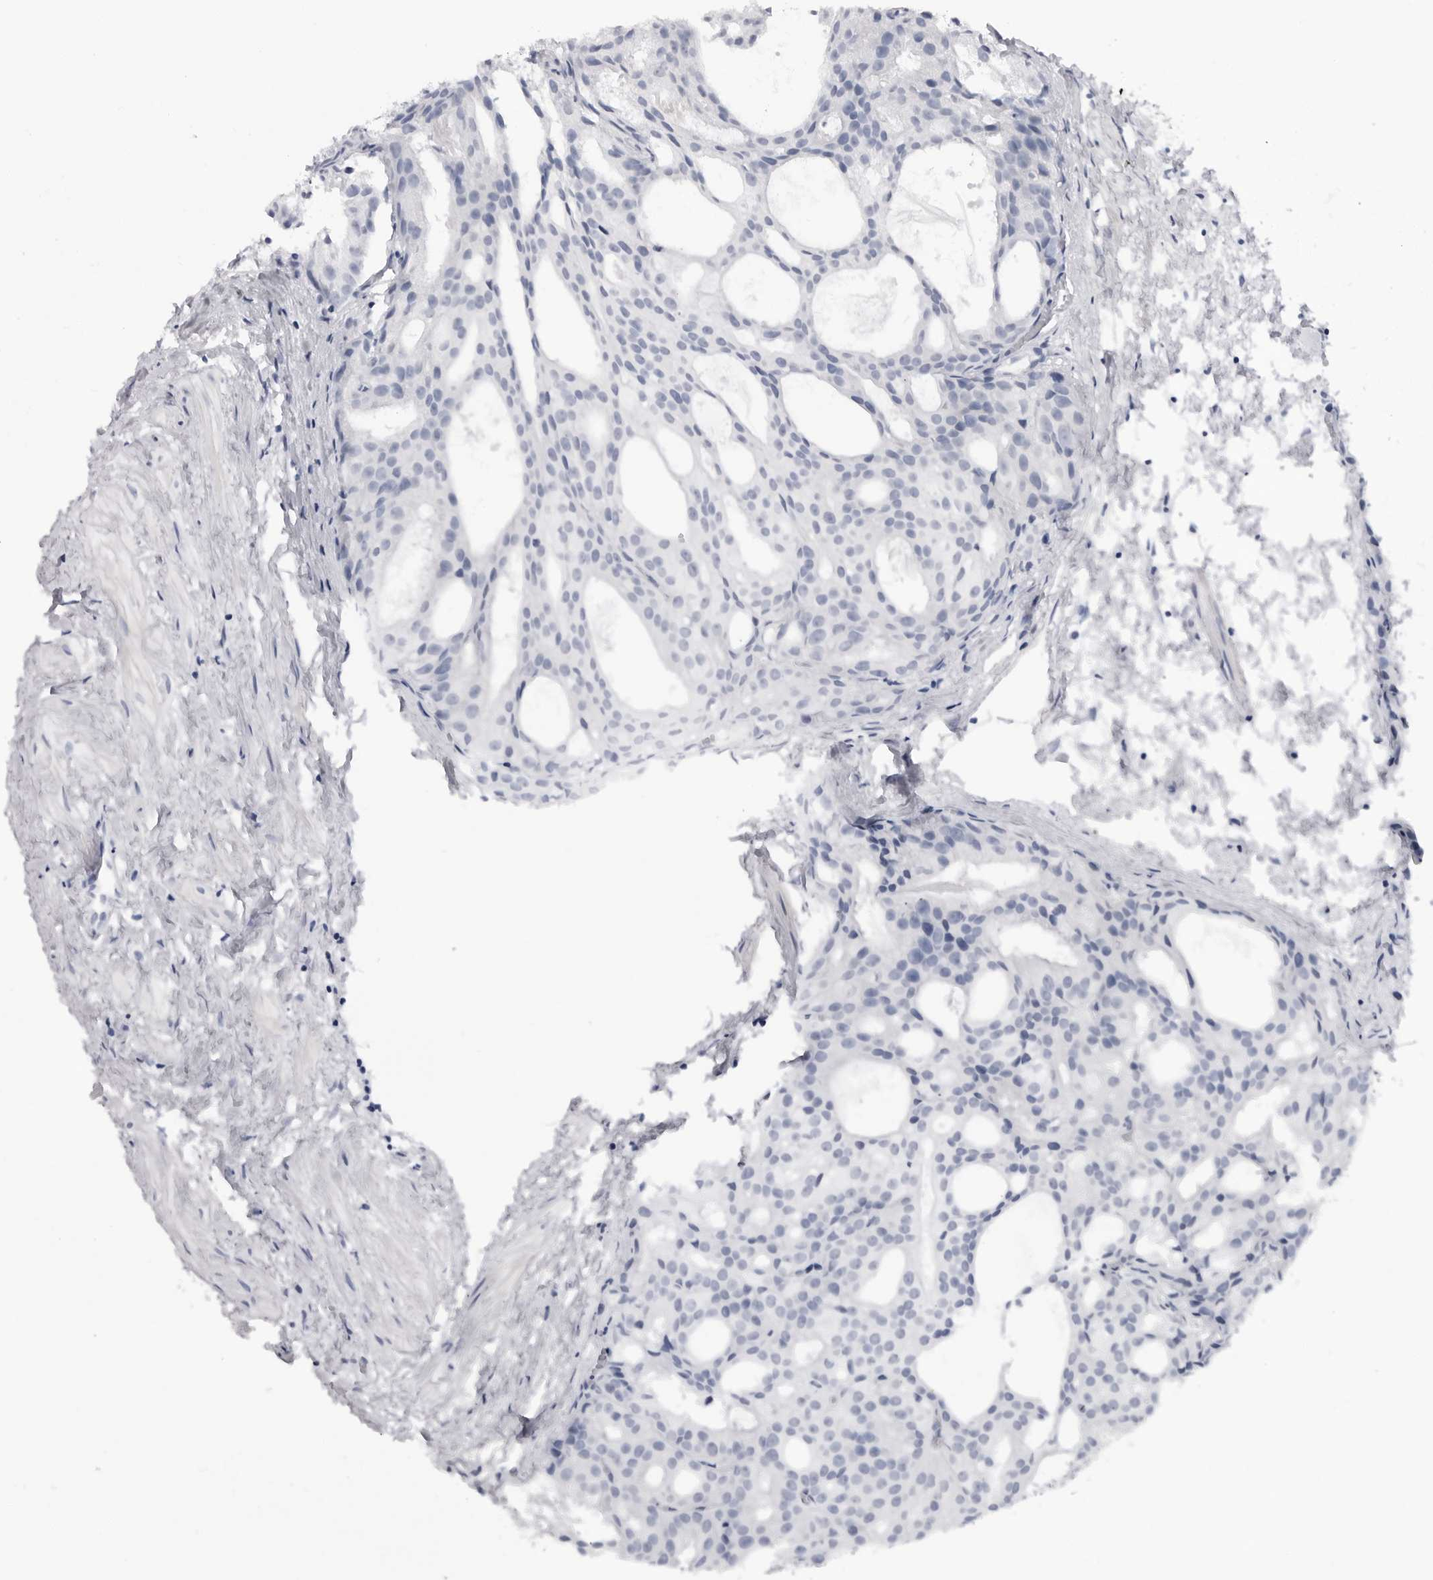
{"staining": {"intensity": "negative", "quantity": "none", "location": "none"}, "tissue": "prostate cancer", "cell_type": "Tumor cells", "image_type": "cancer", "snomed": [{"axis": "morphology", "description": "Adenocarcinoma, Low grade"}, {"axis": "topography", "description": "Prostate"}], "caption": "This is an immunohistochemistry (IHC) histopathology image of prostate adenocarcinoma (low-grade). There is no staining in tumor cells.", "gene": "PGA3", "patient": {"sex": "male", "age": 88}}